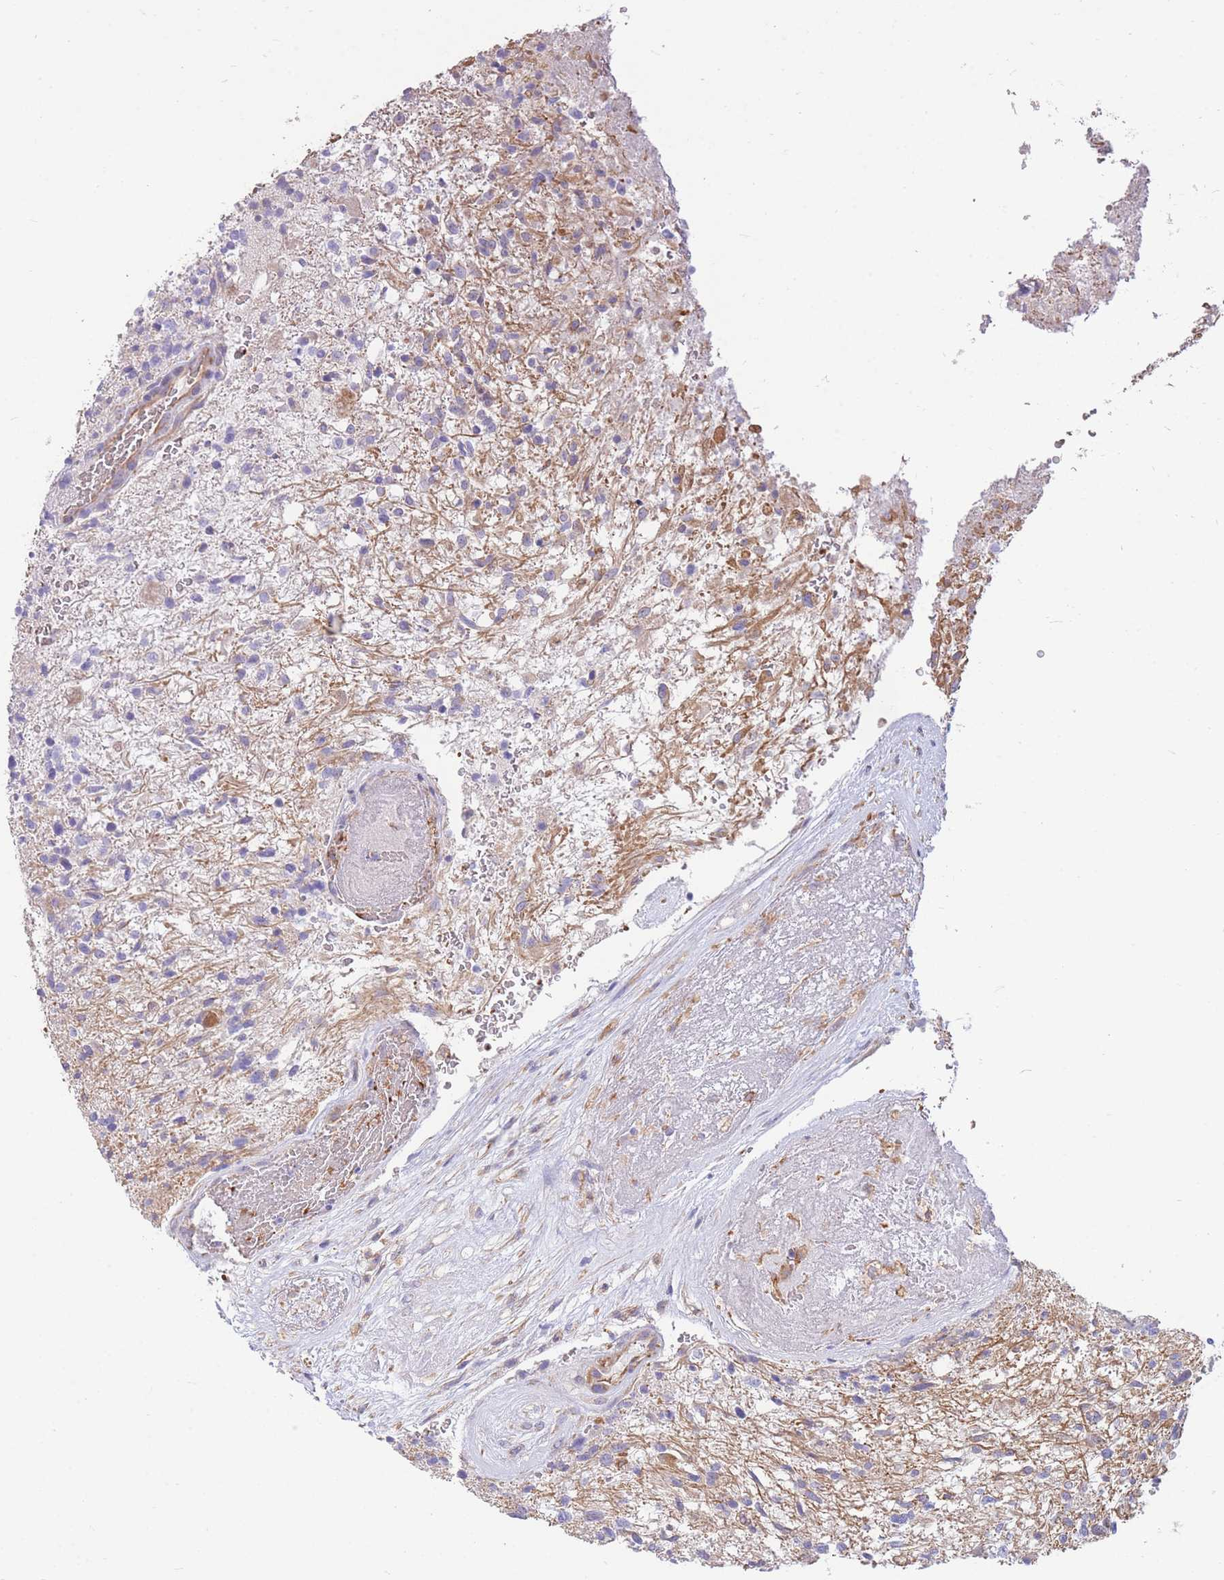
{"staining": {"intensity": "weak", "quantity": "25%-75%", "location": "cytoplasmic/membranous"}, "tissue": "glioma", "cell_type": "Tumor cells", "image_type": "cancer", "snomed": [{"axis": "morphology", "description": "Glioma, malignant, High grade"}, {"axis": "topography", "description": "Brain"}], "caption": "High-magnification brightfield microscopy of malignant glioma (high-grade) stained with DAB (brown) and counterstained with hematoxylin (blue). tumor cells exhibit weak cytoplasmic/membranous positivity is seen in approximately25%-75% of cells.", "gene": "ANKRD53", "patient": {"sex": "male", "age": 56}}